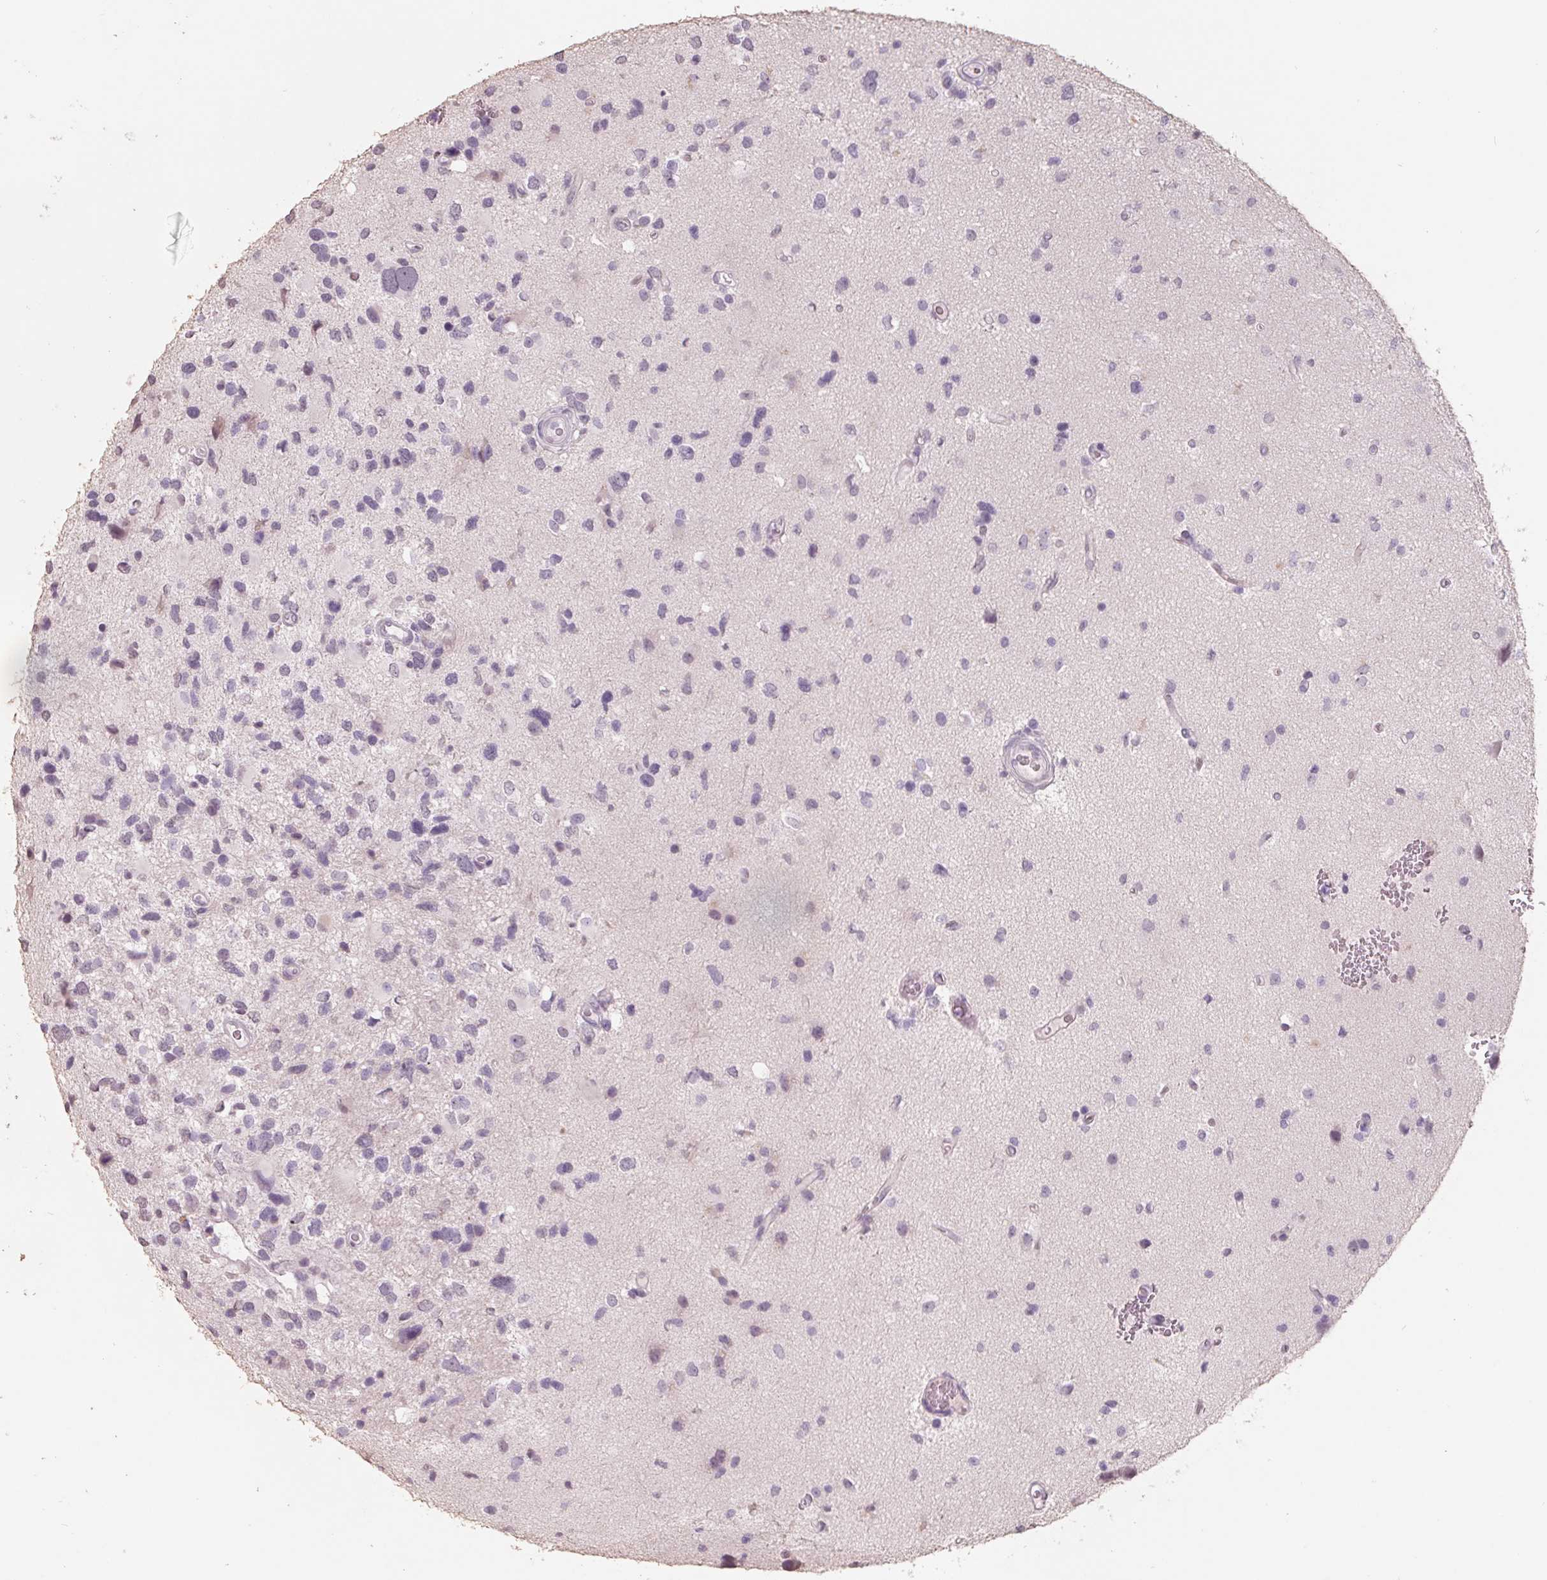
{"staining": {"intensity": "negative", "quantity": "none", "location": "none"}, "tissue": "glioma", "cell_type": "Tumor cells", "image_type": "cancer", "snomed": [{"axis": "morphology", "description": "Glioma, malignant, Low grade"}, {"axis": "topography", "description": "Brain"}], "caption": "A photomicrograph of human malignant low-grade glioma is negative for staining in tumor cells.", "gene": "FTCD", "patient": {"sex": "female", "age": 32}}